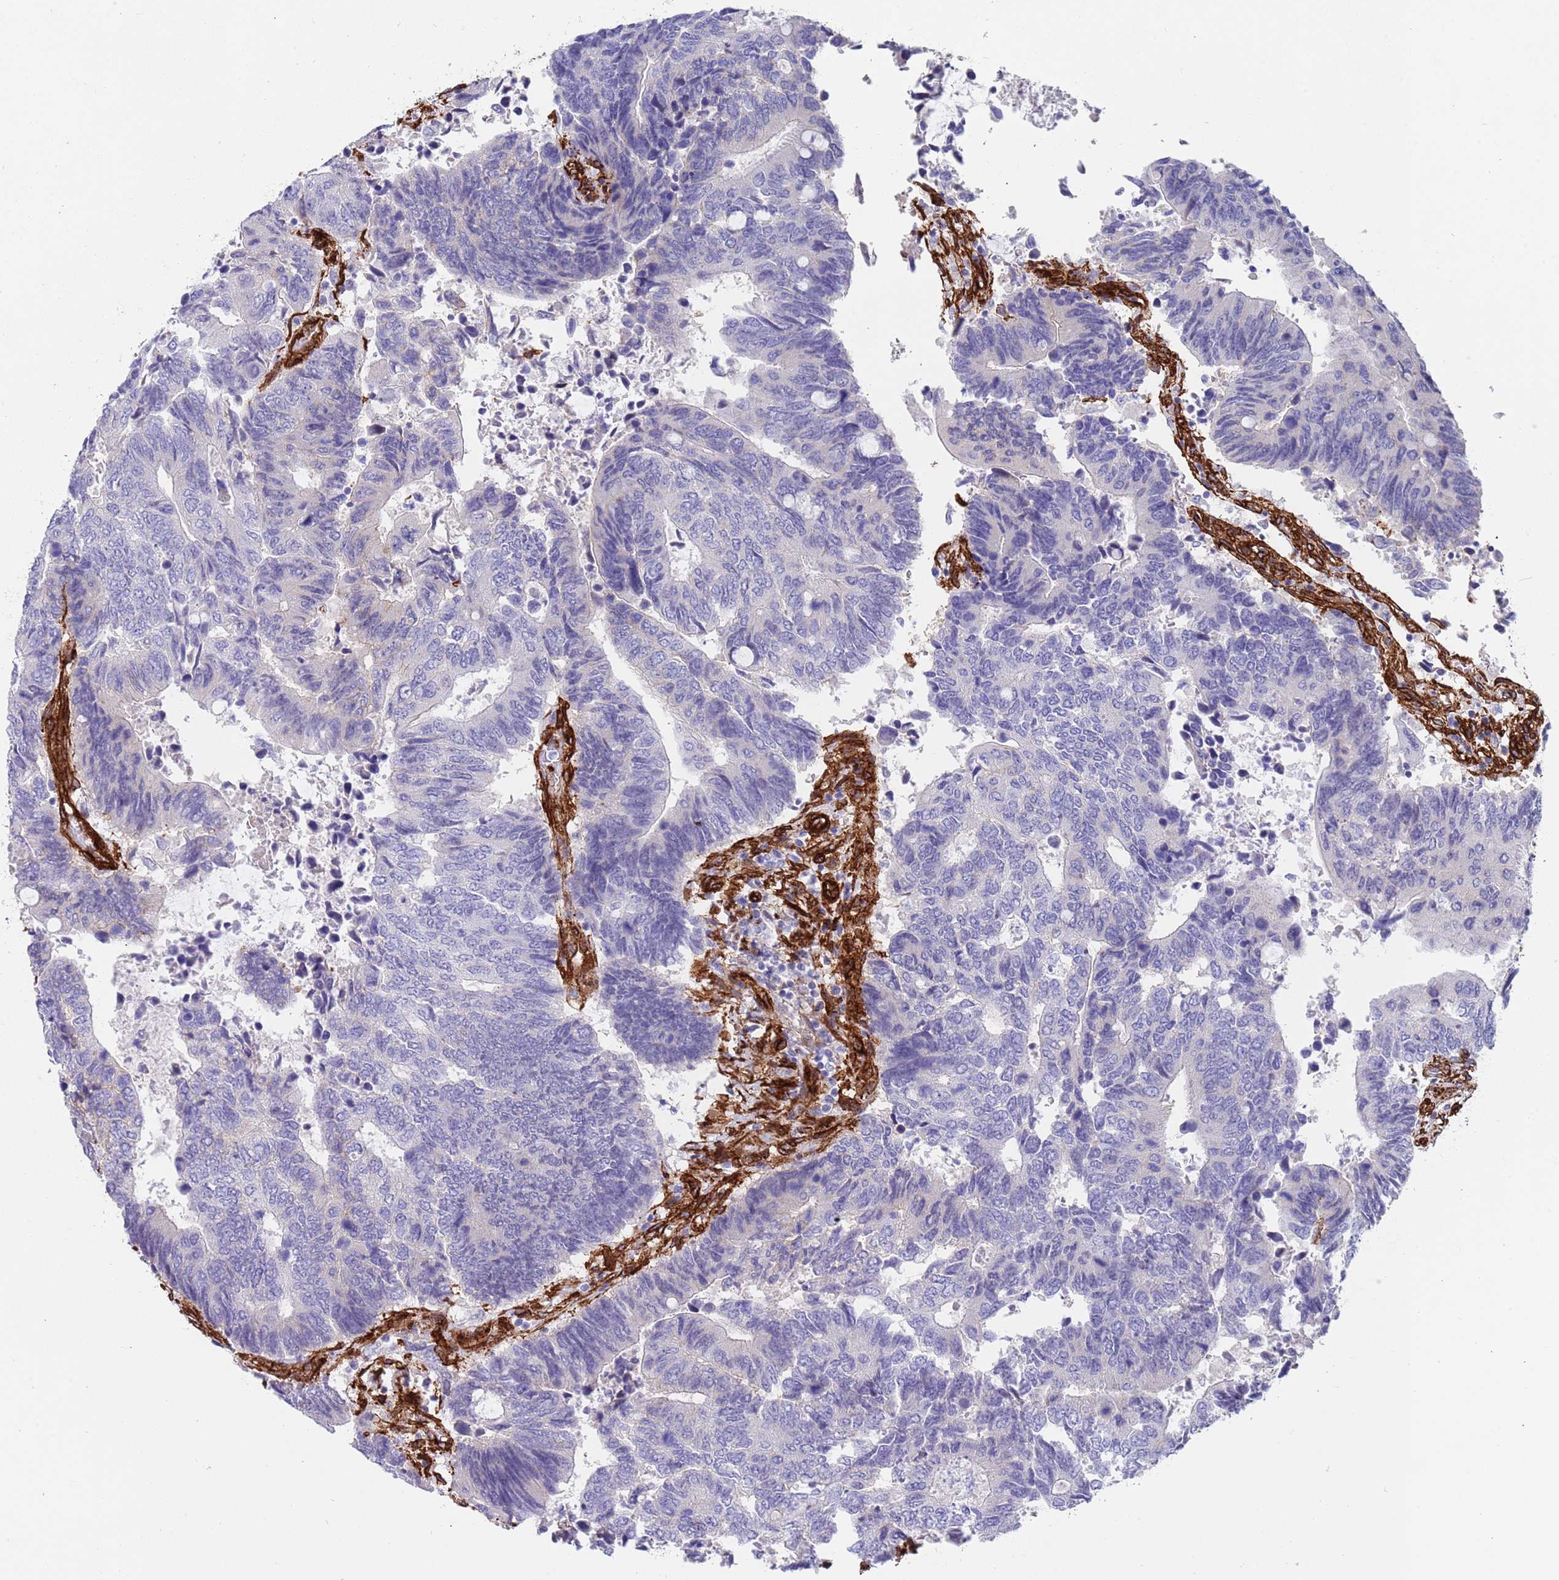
{"staining": {"intensity": "negative", "quantity": "none", "location": "none"}, "tissue": "colorectal cancer", "cell_type": "Tumor cells", "image_type": "cancer", "snomed": [{"axis": "morphology", "description": "Adenocarcinoma, NOS"}, {"axis": "topography", "description": "Colon"}], "caption": "Immunohistochemical staining of adenocarcinoma (colorectal) reveals no significant positivity in tumor cells.", "gene": "CAV2", "patient": {"sex": "male", "age": 87}}